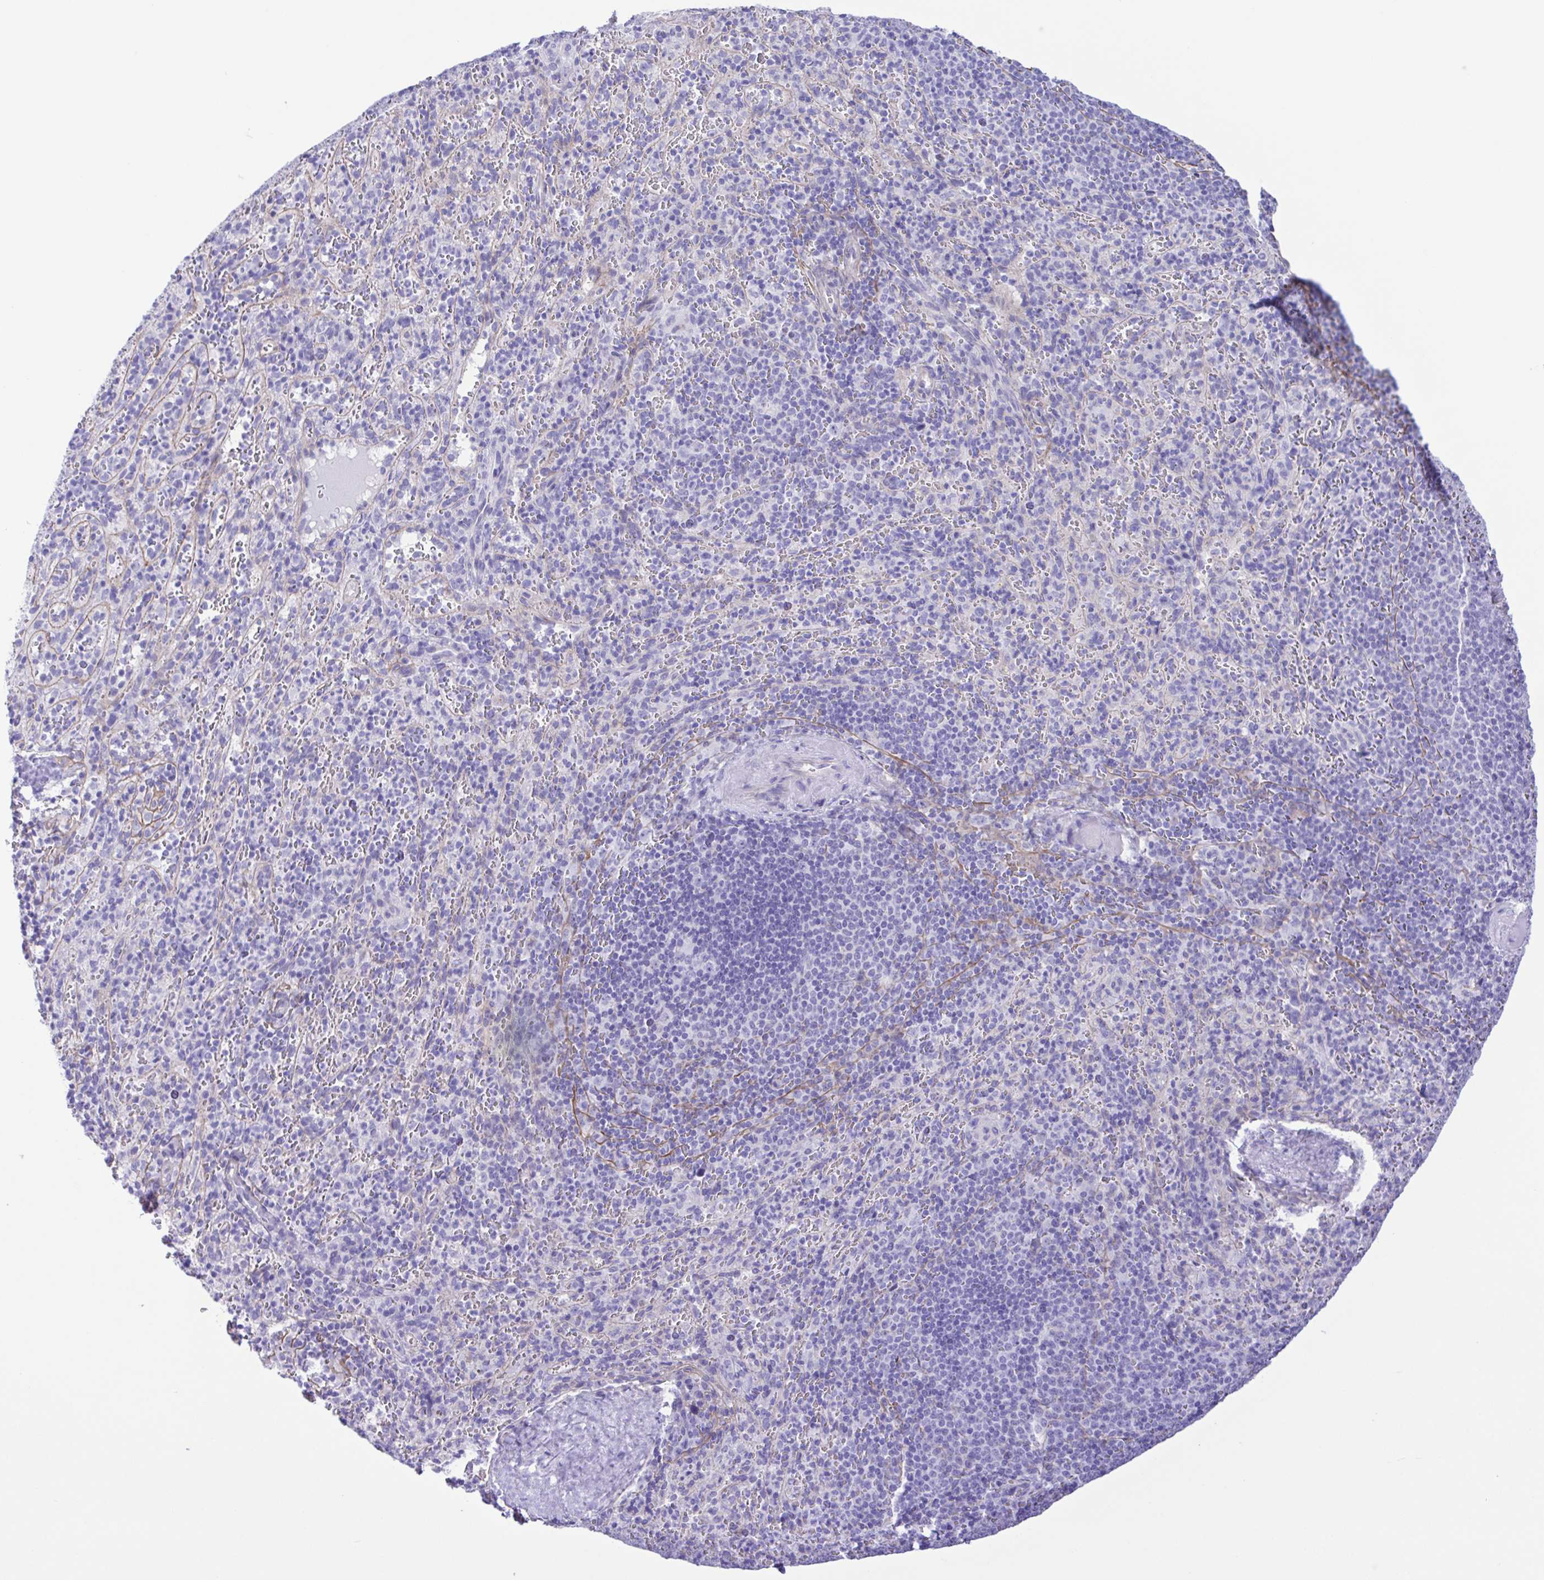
{"staining": {"intensity": "negative", "quantity": "none", "location": "none"}, "tissue": "spleen", "cell_type": "Cells in red pulp", "image_type": "normal", "snomed": [{"axis": "morphology", "description": "Normal tissue, NOS"}, {"axis": "topography", "description": "Spleen"}], "caption": "DAB (3,3'-diaminobenzidine) immunohistochemical staining of normal spleen demonstrates no significant positivity in cells in red pulp.", "gene": "CYP11A1", "patient": {"sex": "male", "age": 57}}